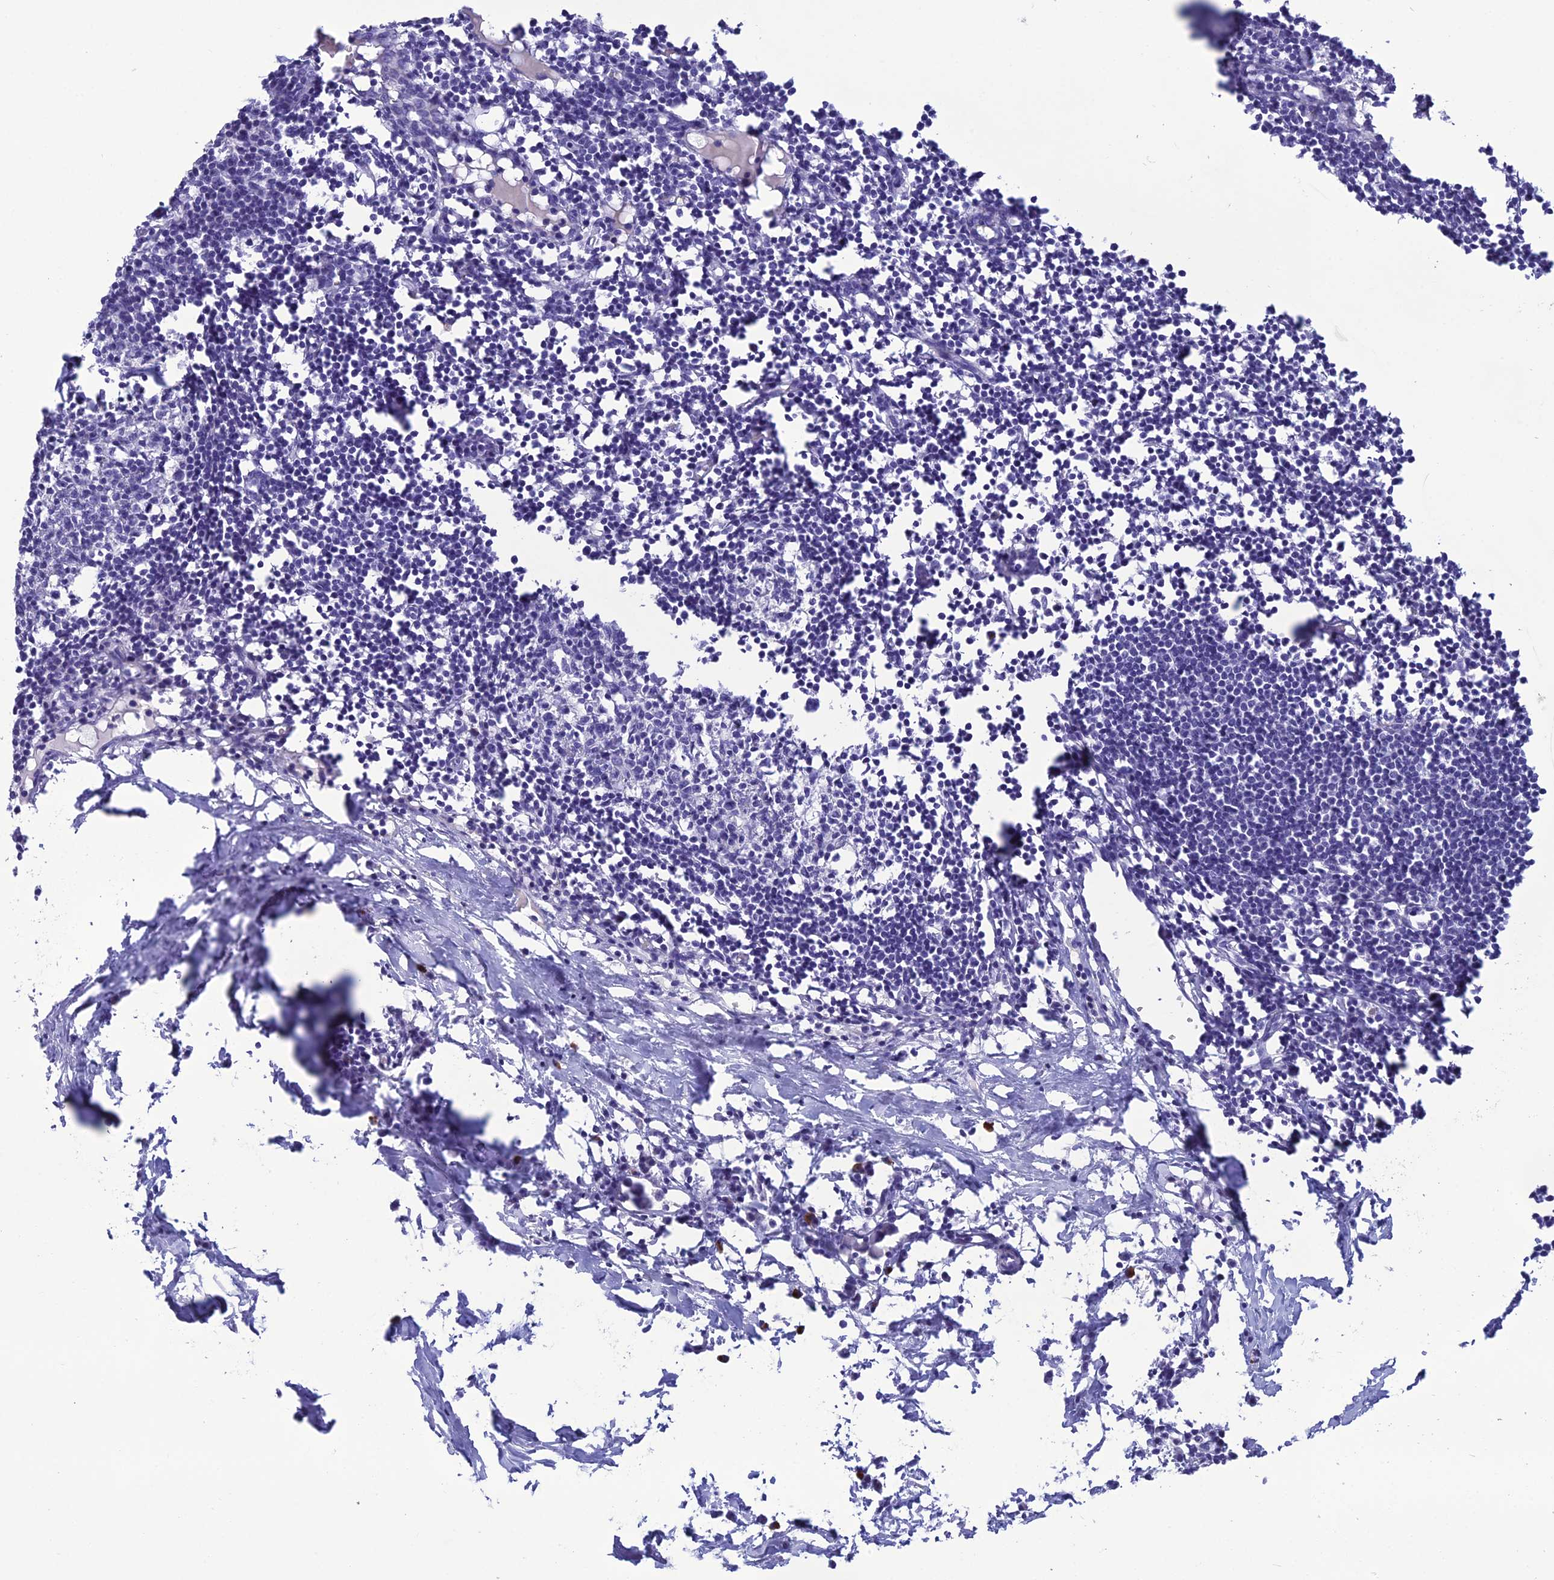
{"staining": {"intensity": "negative", "quantity": "none", "location": "none"}, "tissue": "lymph node", "cell_type": "Germinal center cells", "image_type": "normal", "snomed": [{"axis": "morphology", "description": "Normal tissue, NOS"}, {"axis": "morphology", "description": "Malignant melanoma, Metastatic site"}, {"axis": "topography", "description": "Lymph node"}], "caption": "The image exhibits no staining of germinal center cells in normal lymph node.", "gene": "OR56B1", "patient": {"sex": "male", "age": 41}}